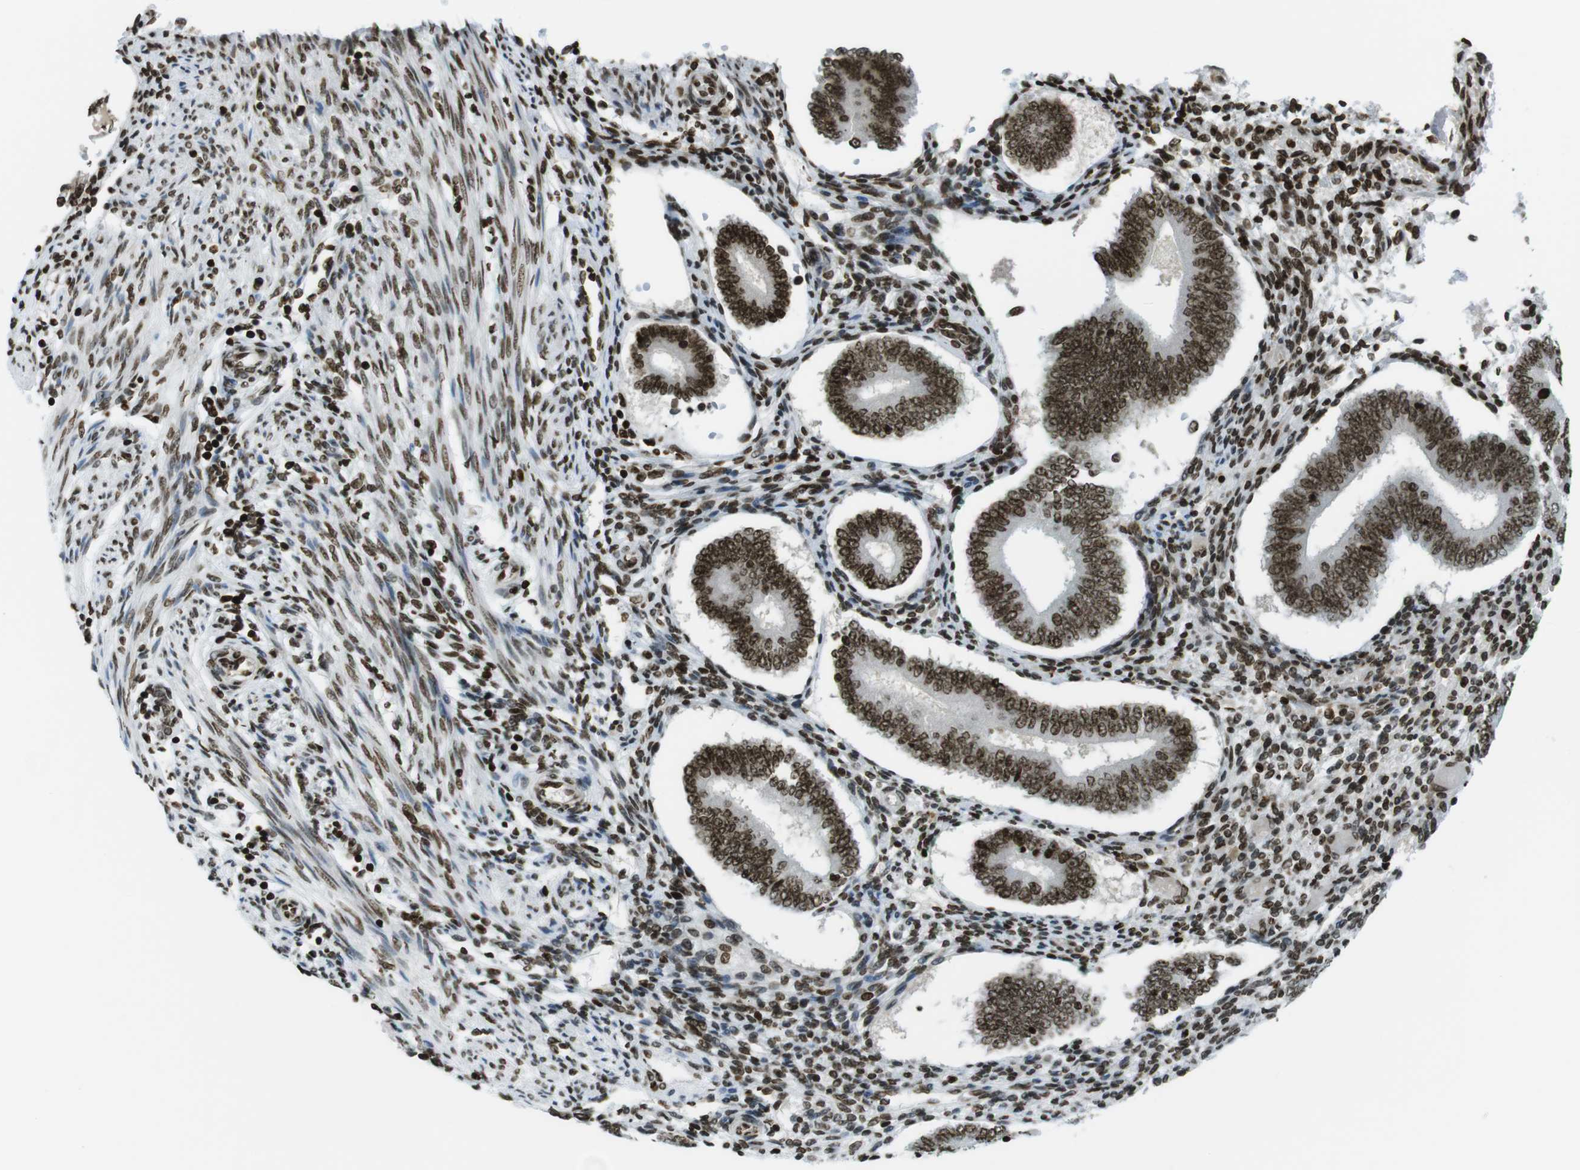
{"staining": {"intensity": "strong", "quantity": ">75%", "location": "nuclear"}, "tissue": "endometrium", "cell_type": "Cells in endometrial stroma", "image_type": "normal", "snomed": [{"axis": "morphology", "description": "Normal tissue, NOS"}, {"axis": "topography", "description": "Endometrium"}], "caption": "High-power microscopy captured an immunohistochemistry micrograph of normal endometrium, revealing strong nuclear positivity in approximately >75% of cells in endometrial stroma.", "gene": "H2AC8", "patient": {"sex": "female", "age": 42}}